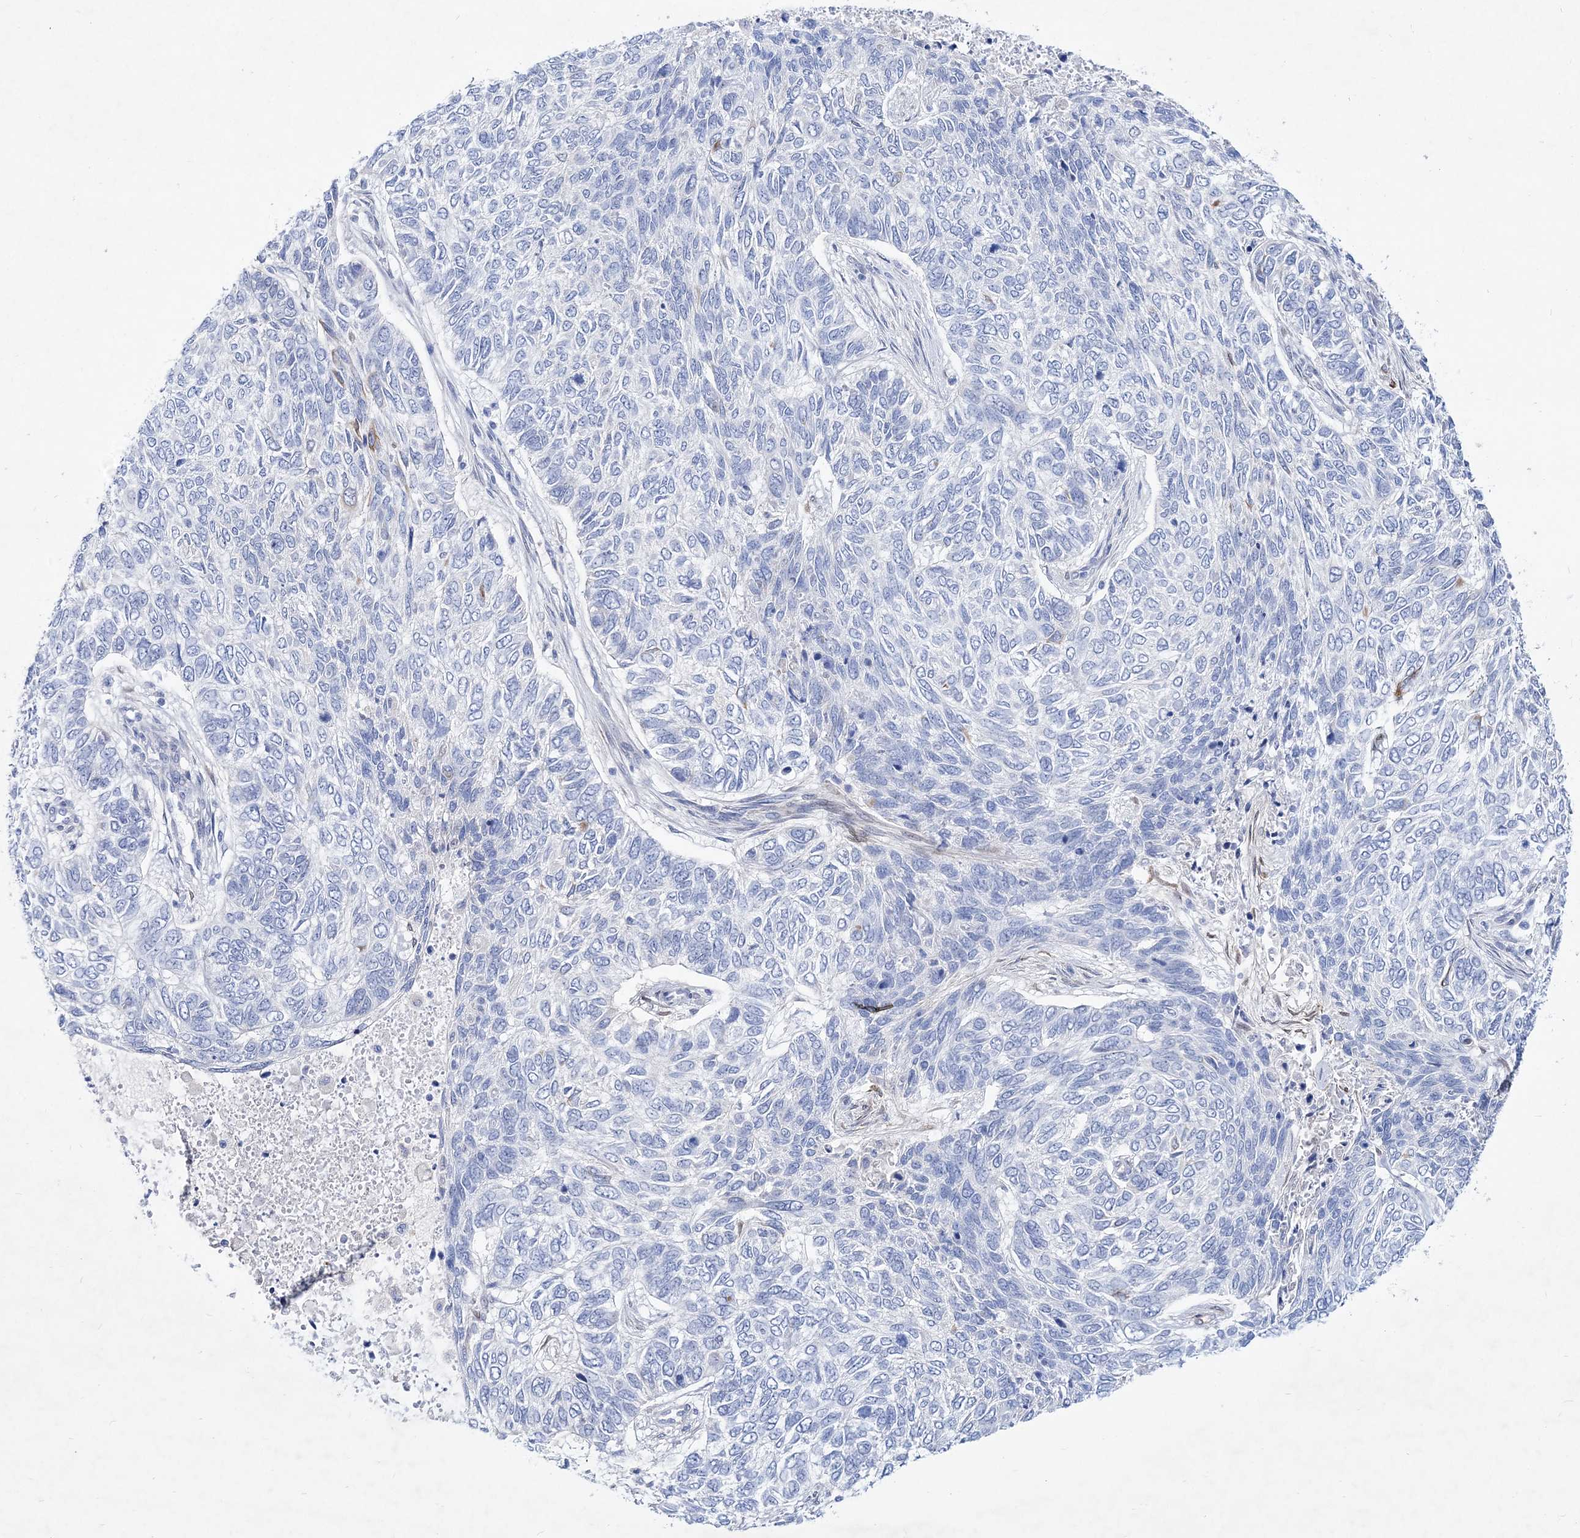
{"staining": {"intensity": "negative", "quantity": "none", "location": "none"}, "tissue": "skin cancer", "cell_type": "Tumor cells", "image_type": "cancer", "snomed": [{"axis": "morphology", "description": "Basal cell carcinoma"}, {"axis": "topography", "description": "Skin"}], "caption": "This photomicrograph is of skin cancer stained with IHC to label a protein in brown with the nuclei are counter-stained blue. There is no positivity in tumor cells.", "gene": "SPINK7", "patient": {"sex": "female", "age": 65}}